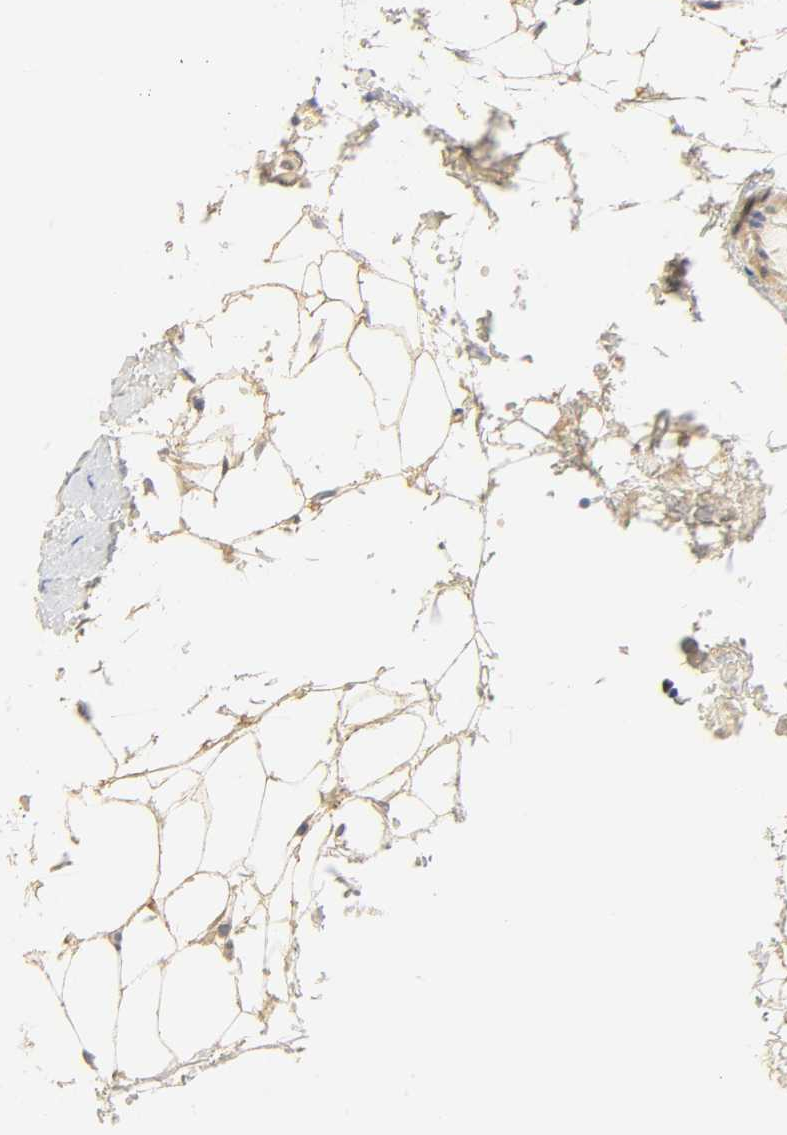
{"staining": {"intensity": "negative", "quantity": "none", "location": "none"}, "tissue": "colorectal cancer", "cell_type": "Tumor cells", "image_type": "cancer", "snomed": [{"axis": "morphology", "description": "Adenocarcinoma, NOS"}, {"axis": "topography", "description": "Colon"}], "caption": "Photomicrograph shows no significant protein positivity in tumor cells of adenocarcinoma (colorectal).", "gene": "BORCS8-MEF2B", "patient": {"sex": "male", "age": 14}}